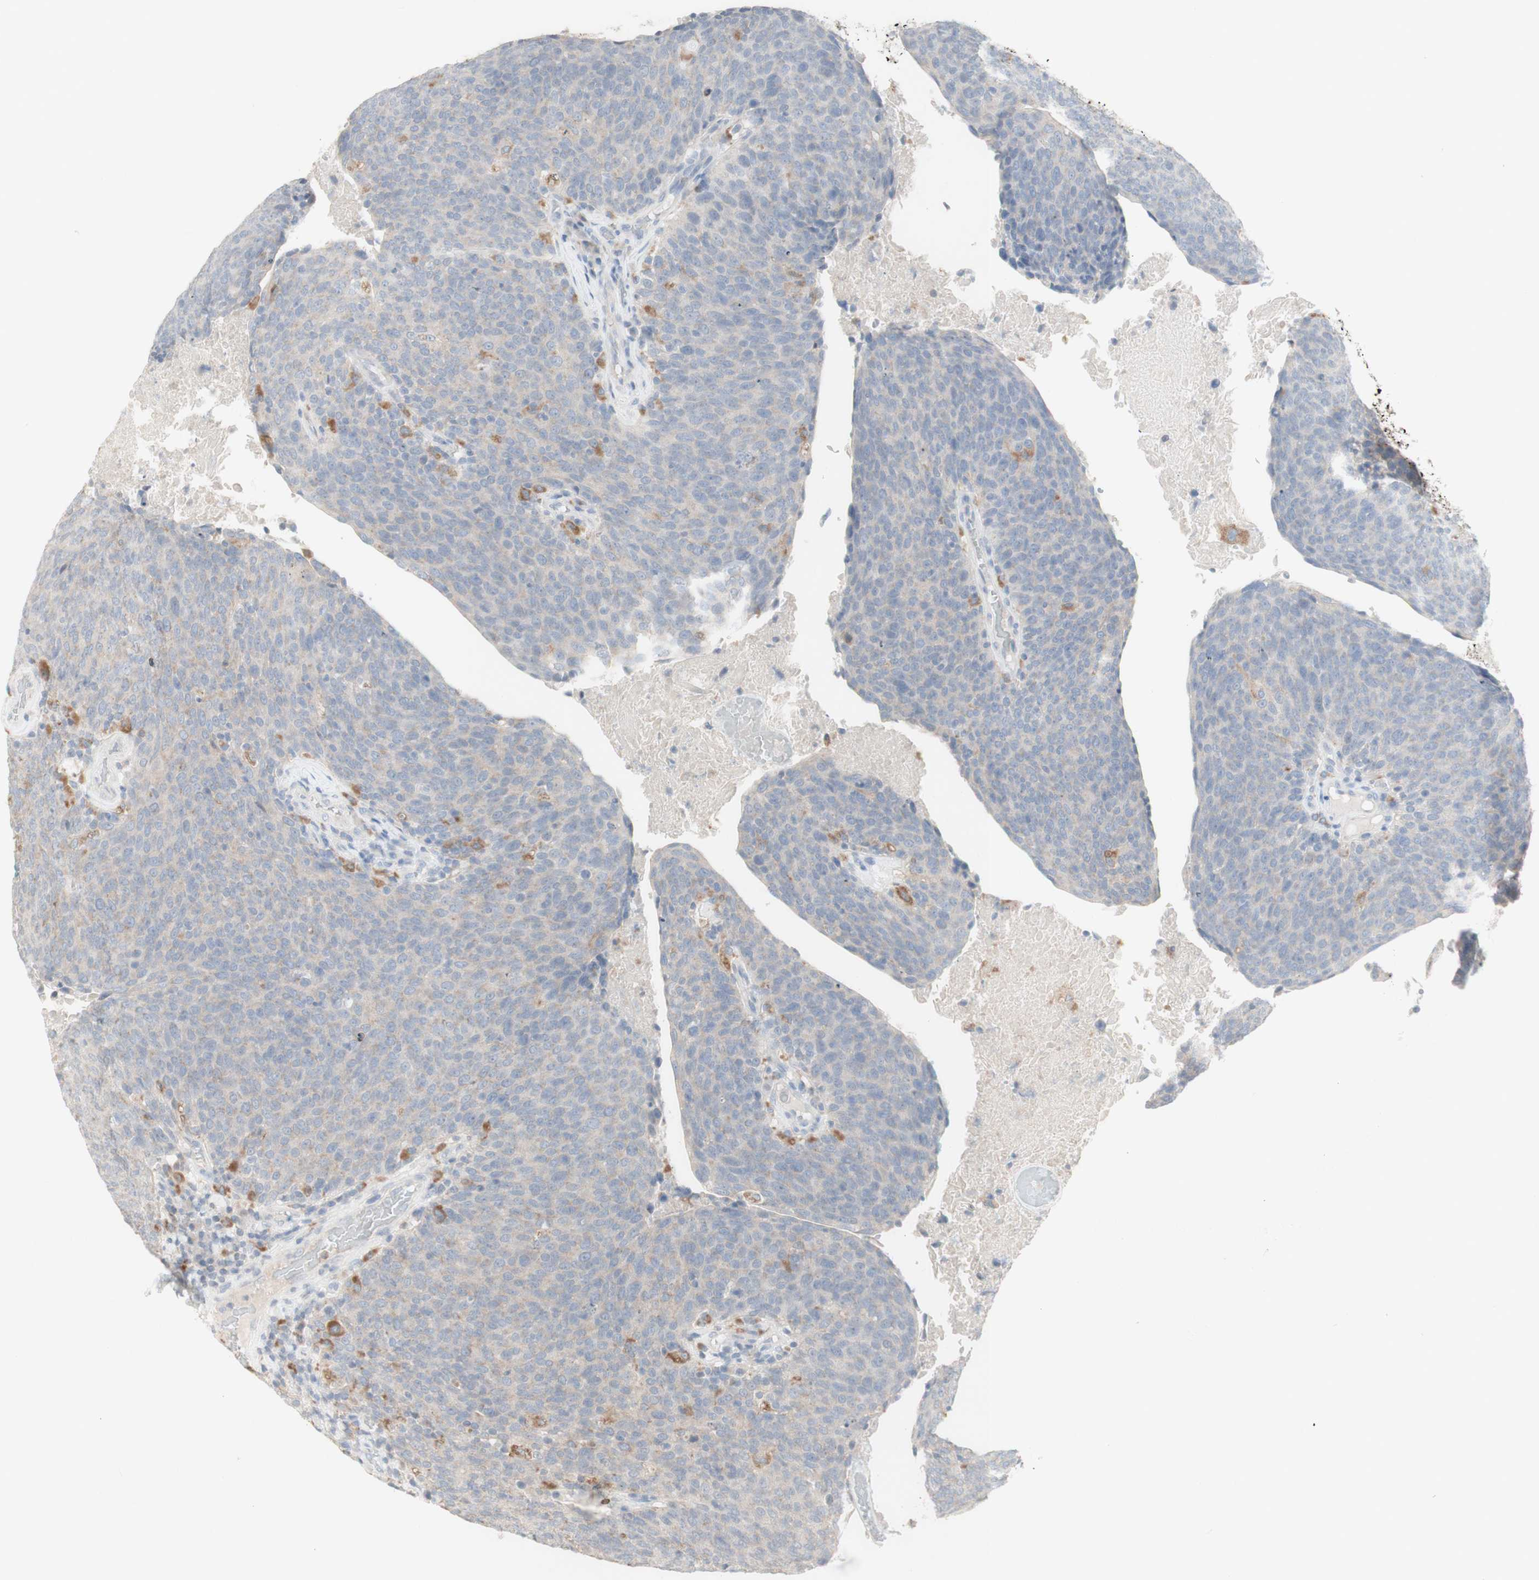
{"staining": {"intensity": "moderate", "quantity": "<25%", "location": "cytoplasmic/membranous"}, "tissue": "head and neck cancer", "cell_type": "Tumor cells", "image_type": "cancer", "snomed": [{"axis": "morphology", "description": "Squamous cell carcinoma, NOS"}, {"axis": "morphology", "description": "Squamous cell carcinoma, metastatic, NOS"}, {"axis": "topography", "description": "Lymph node"}, {"axis": "topography", "description": "Head-Neck"}], "caption": "Brown immunohistochemical staining in human head and neck squamous cell carcinoma exhibits moderate cytoplasmic/membranous staining in approximately <25% of tumor cells.", "gene": "ATP6V1B1", "patient": {"sex": "male", "age": 62}}